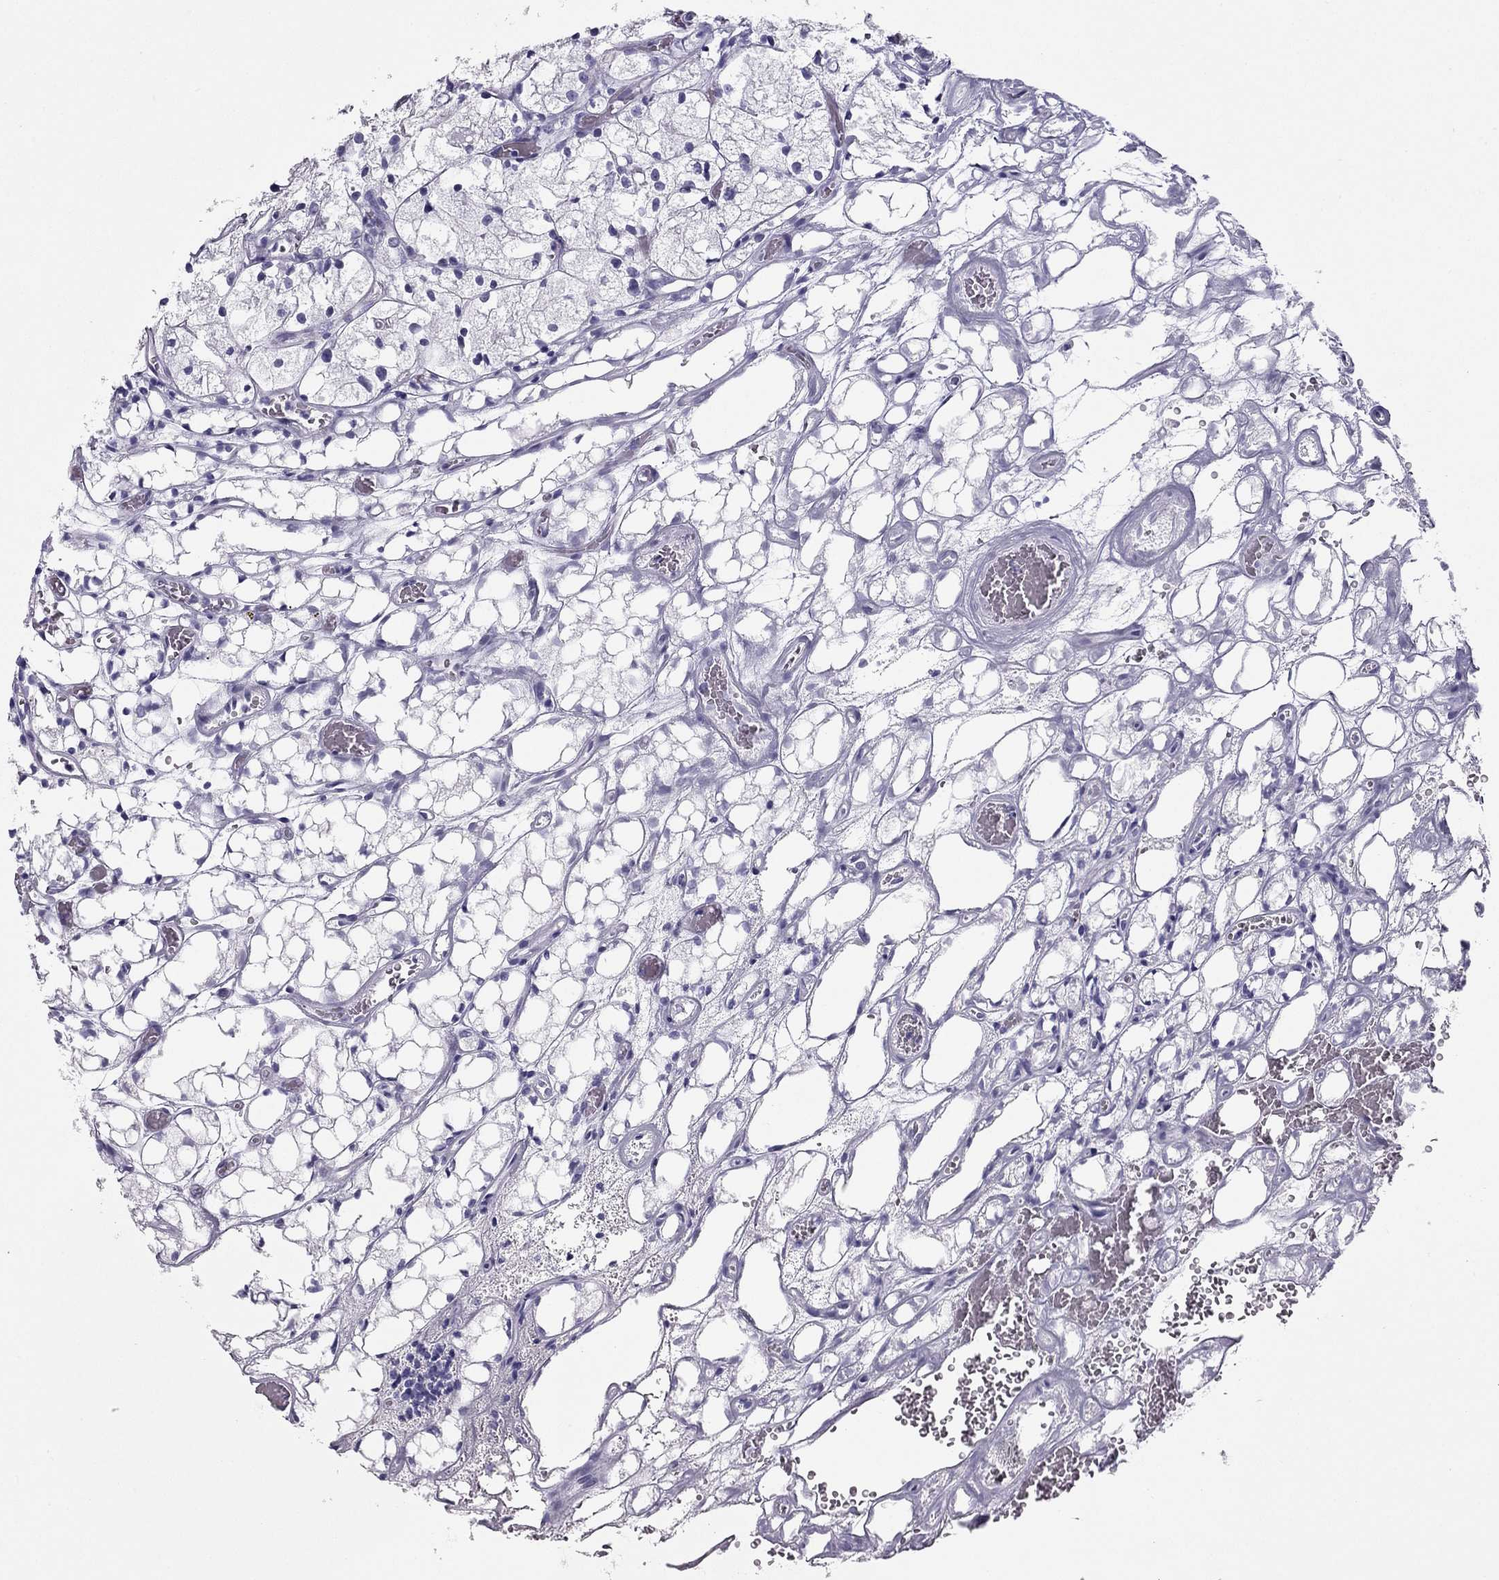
{"staining": {"intensity": "negative", "quantity": "none", "location": "none"}, "tissue": "renal cancer", "cell_type": "Tumor cells", "image_type": "cancer", "snomed": [{"axis": "morphology", "description": "Adenocarcinoma, NOS"}, {"axis": "topography", "description": "Kidney"}], "caption": "Tumor cells are negative for protein expression in human renal cancer (adenocarcinoma). Brightfield microscopy of immunohistochemistry stained with DAB (3,3'-diaminobenzidine) (brown) and hematoxylin (blue), captured at high magnification.", "gene": "PDE6A", "patient": {"sex": "female", "age": 69}}